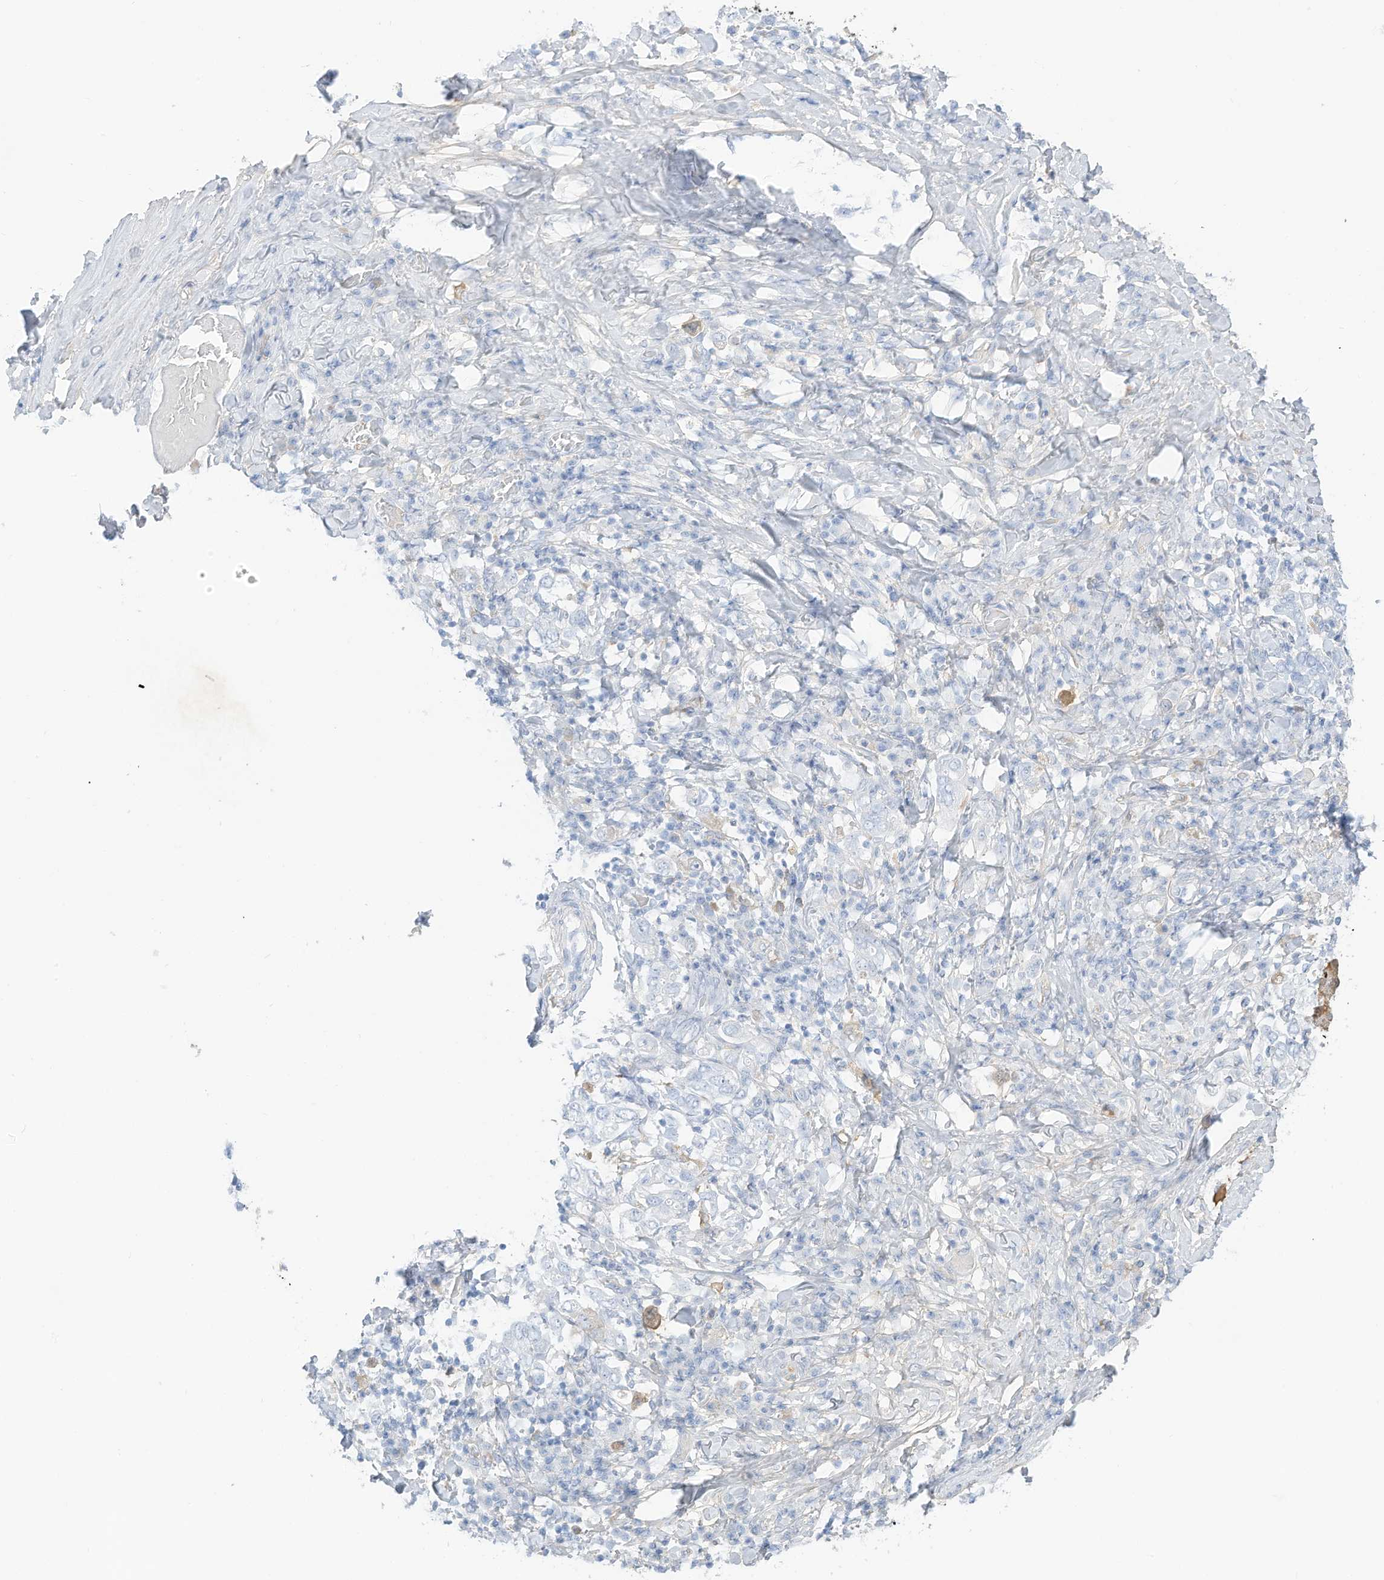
{"staining": {"intensity": "negative", "quantity": "none", "location": "none"}, "tissue": "stomach cancer", "cell_type": "Tumor cells", "image_type": "cancer", "snomed": [{"axis": "morphology", "description": "Adenocarcinoma, NOS"}, {"axis": "topography", "description": "Stomach, upper"}], "caption": "Immunohistochemical staining of stomach cancer (adenocarcinoma) demonstrates no significant positivity in tumor cells.", "gene": "HSD17B13", "patient": {"sex": "male", "age": 62}}